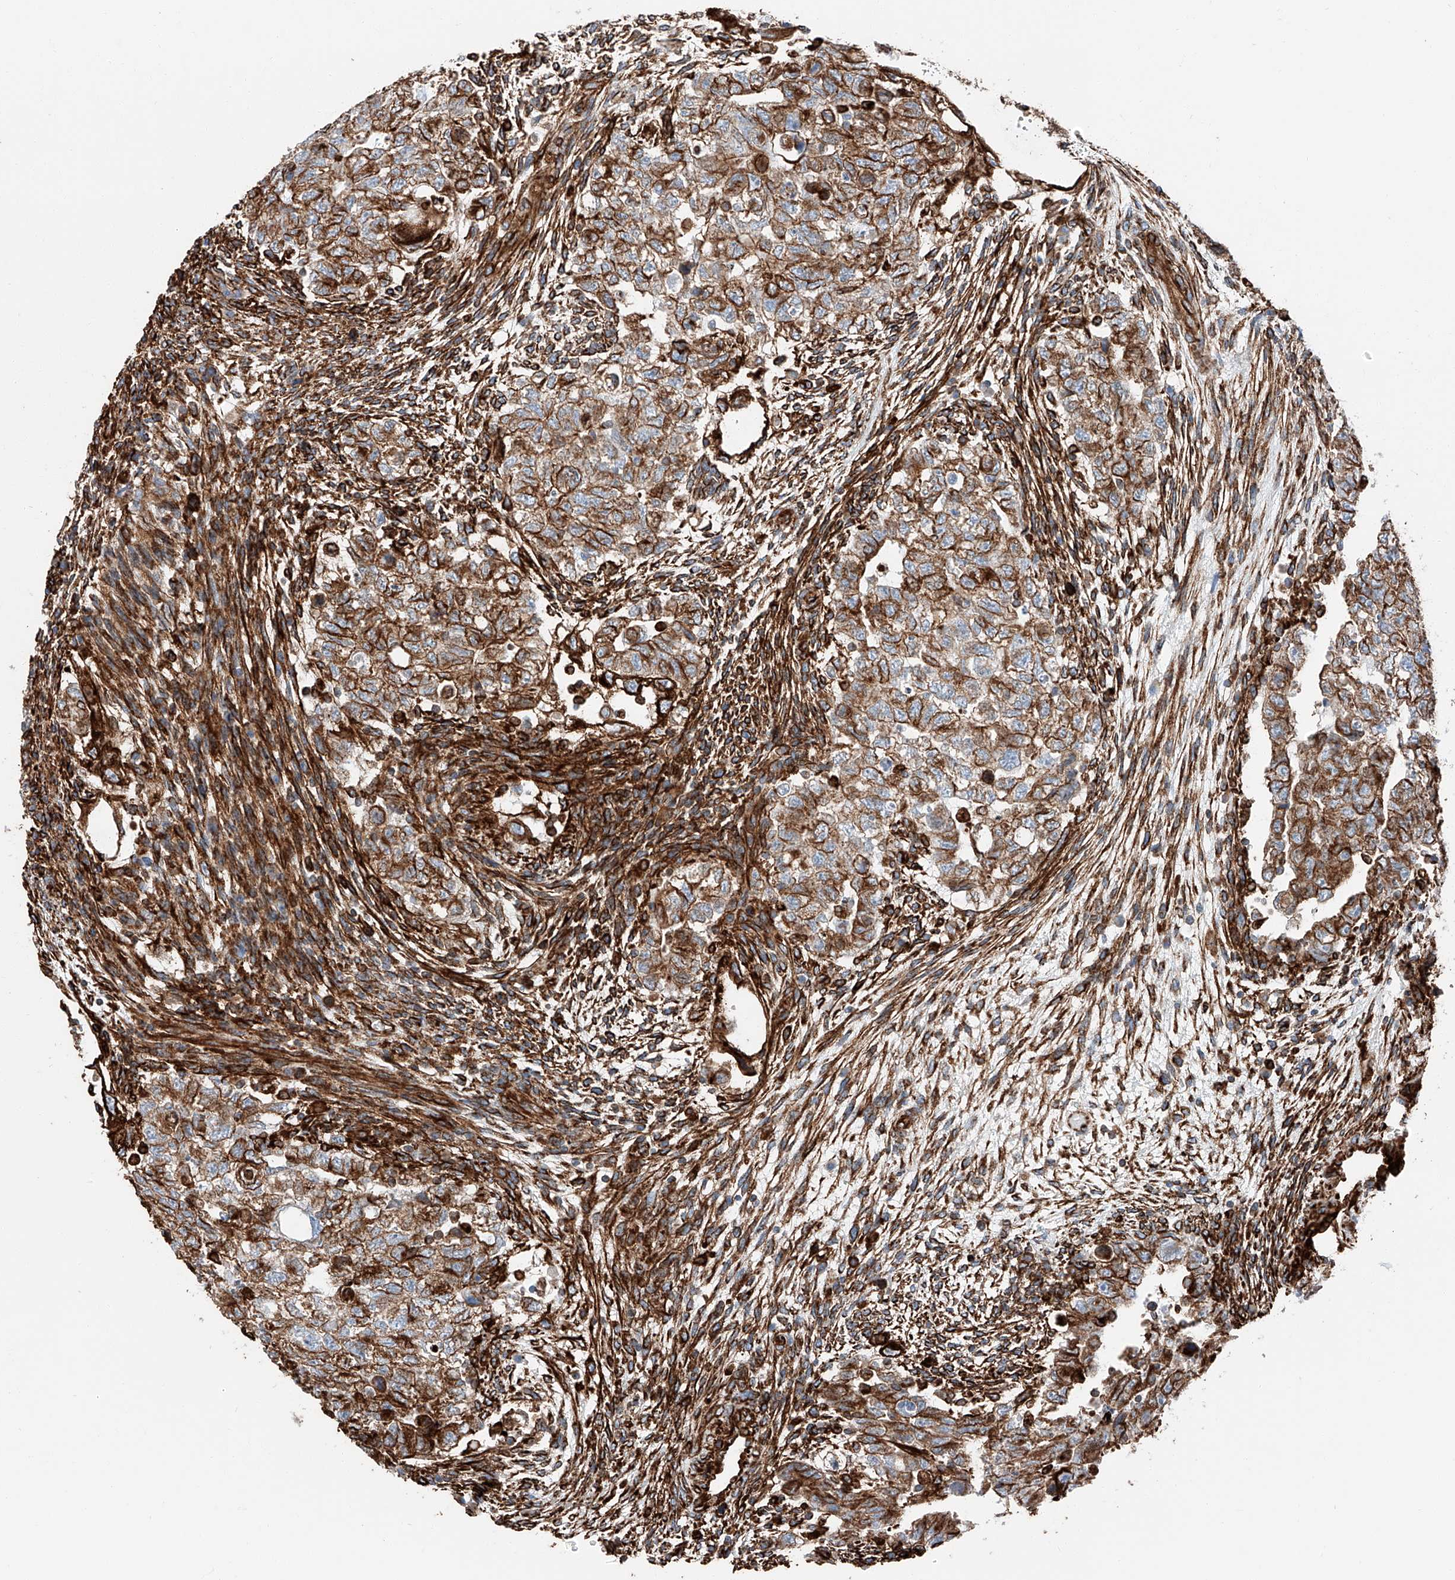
{"staining": {"intensity": "moderate", "quantity": ">75%", "location": "cytoplasmic/membranous"}, "tissue": "testis cancer", "cell_type": "Tumor cells", "image_type": "cancer", "snomed": [{"axis": "morphology", "description": "Carcinoma, Embryonal, NOS"}, {"axis": "topography", "description": "Testis"}], "caption": "Tumor cells show moderate cytoplasmic/membranous expression in about >75% of cells in testis cancer (embryonal carcinoma). Nuclei are stained in blue.", "gene": "ZNF804A", "patient": {"sex": "male", "age": 36}}